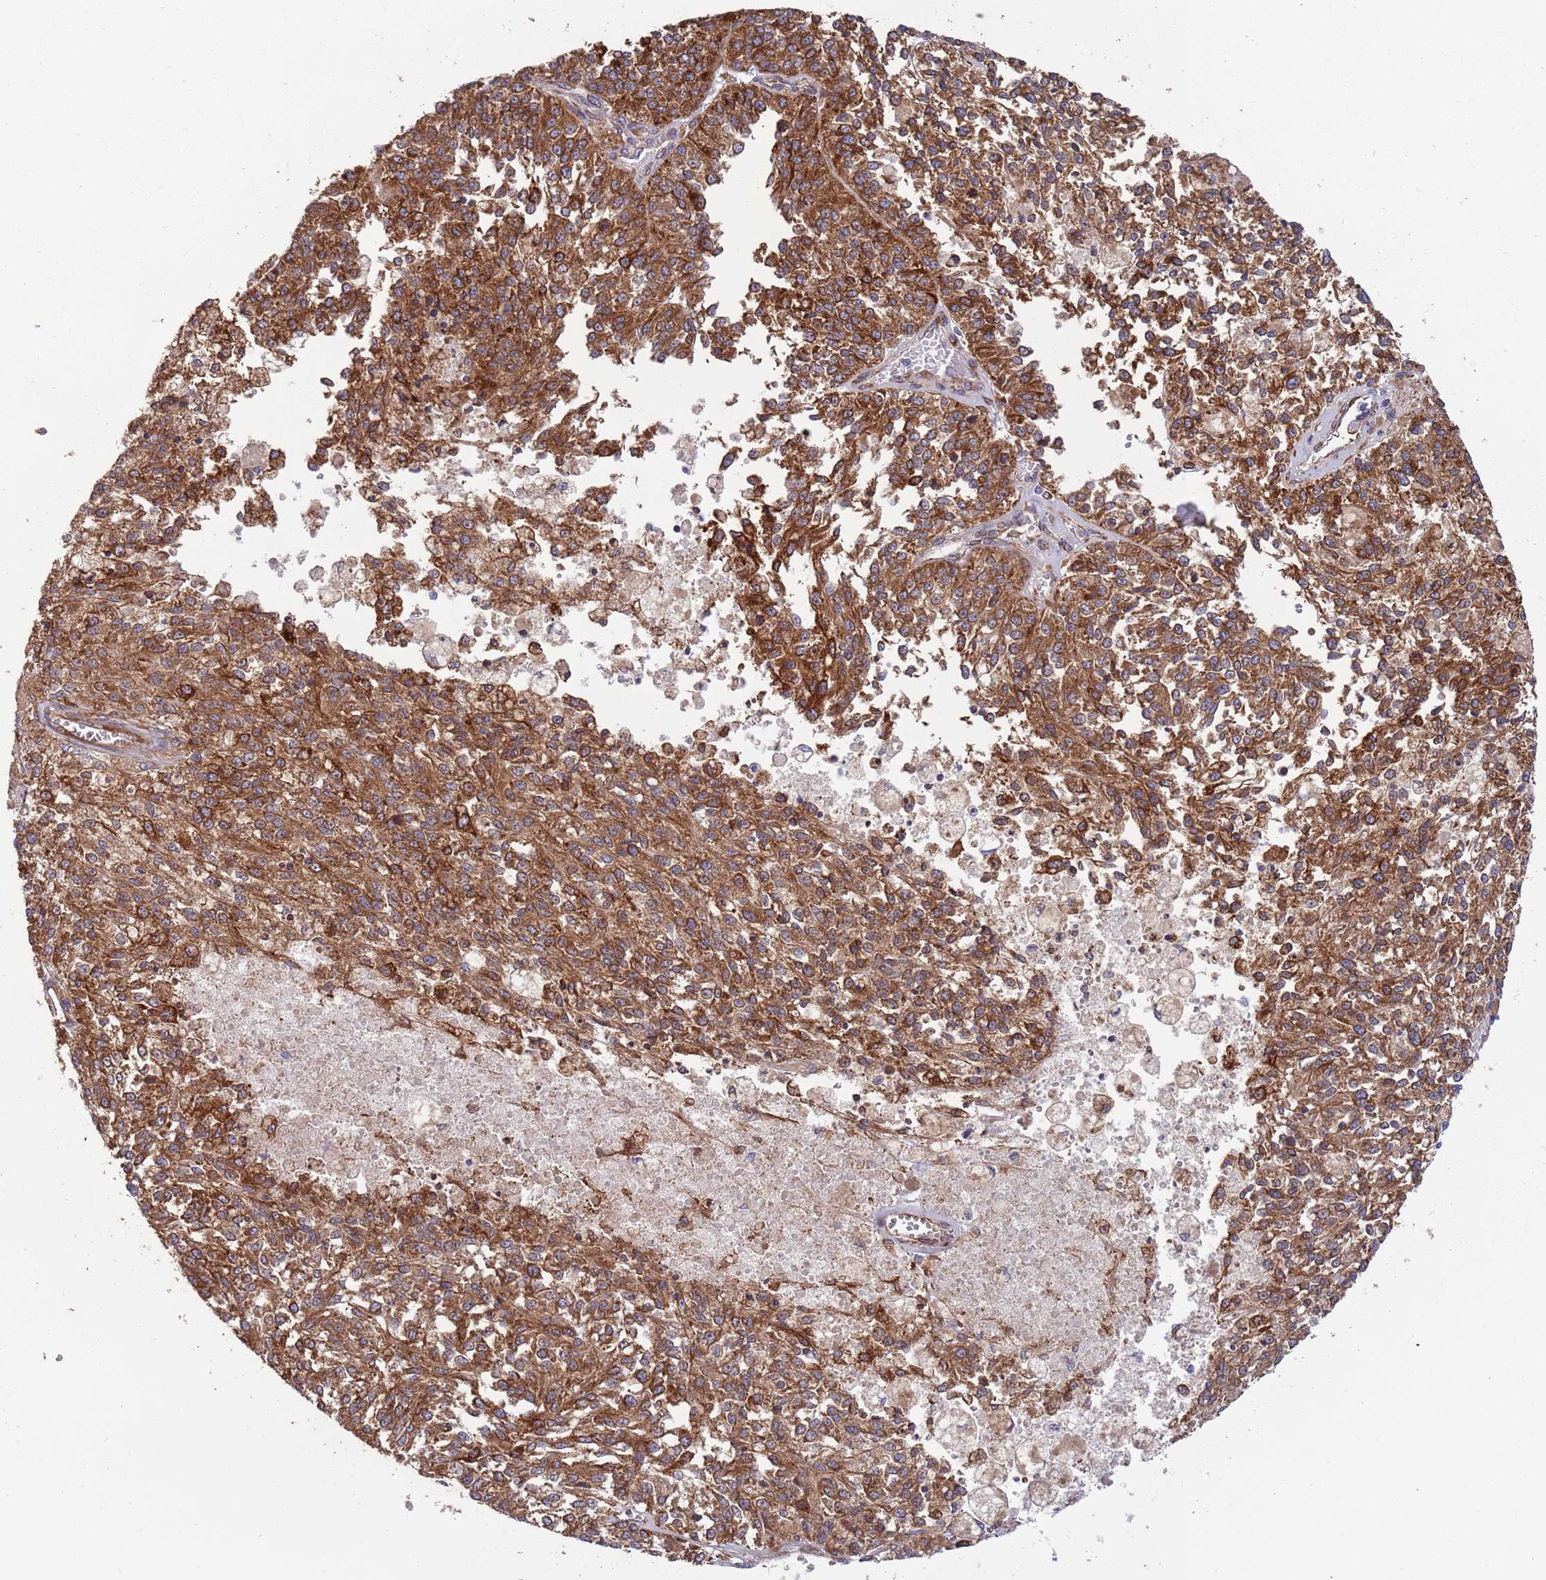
{"staining": {"intensity": "moderate", "quantity": ">75%", "location": "cytoplasmic/membranous"}, "tissue": "melanoma", "cell_type": "Tumor cells", "image_type": "cancer", "snomed": [{"axis": "morphology", "description": "Malignant melanoma, NOS"}, {"axis": "topography", "description": "Skin"}], "caption": "Tumor cells demonstrate medium levels of moderate cytoplasmic/membranous positivity in approximately >75% of cells in human malignant melanoma.", "gene": "ARMCX6", "patient": {"sex": "female", "age": 64}}